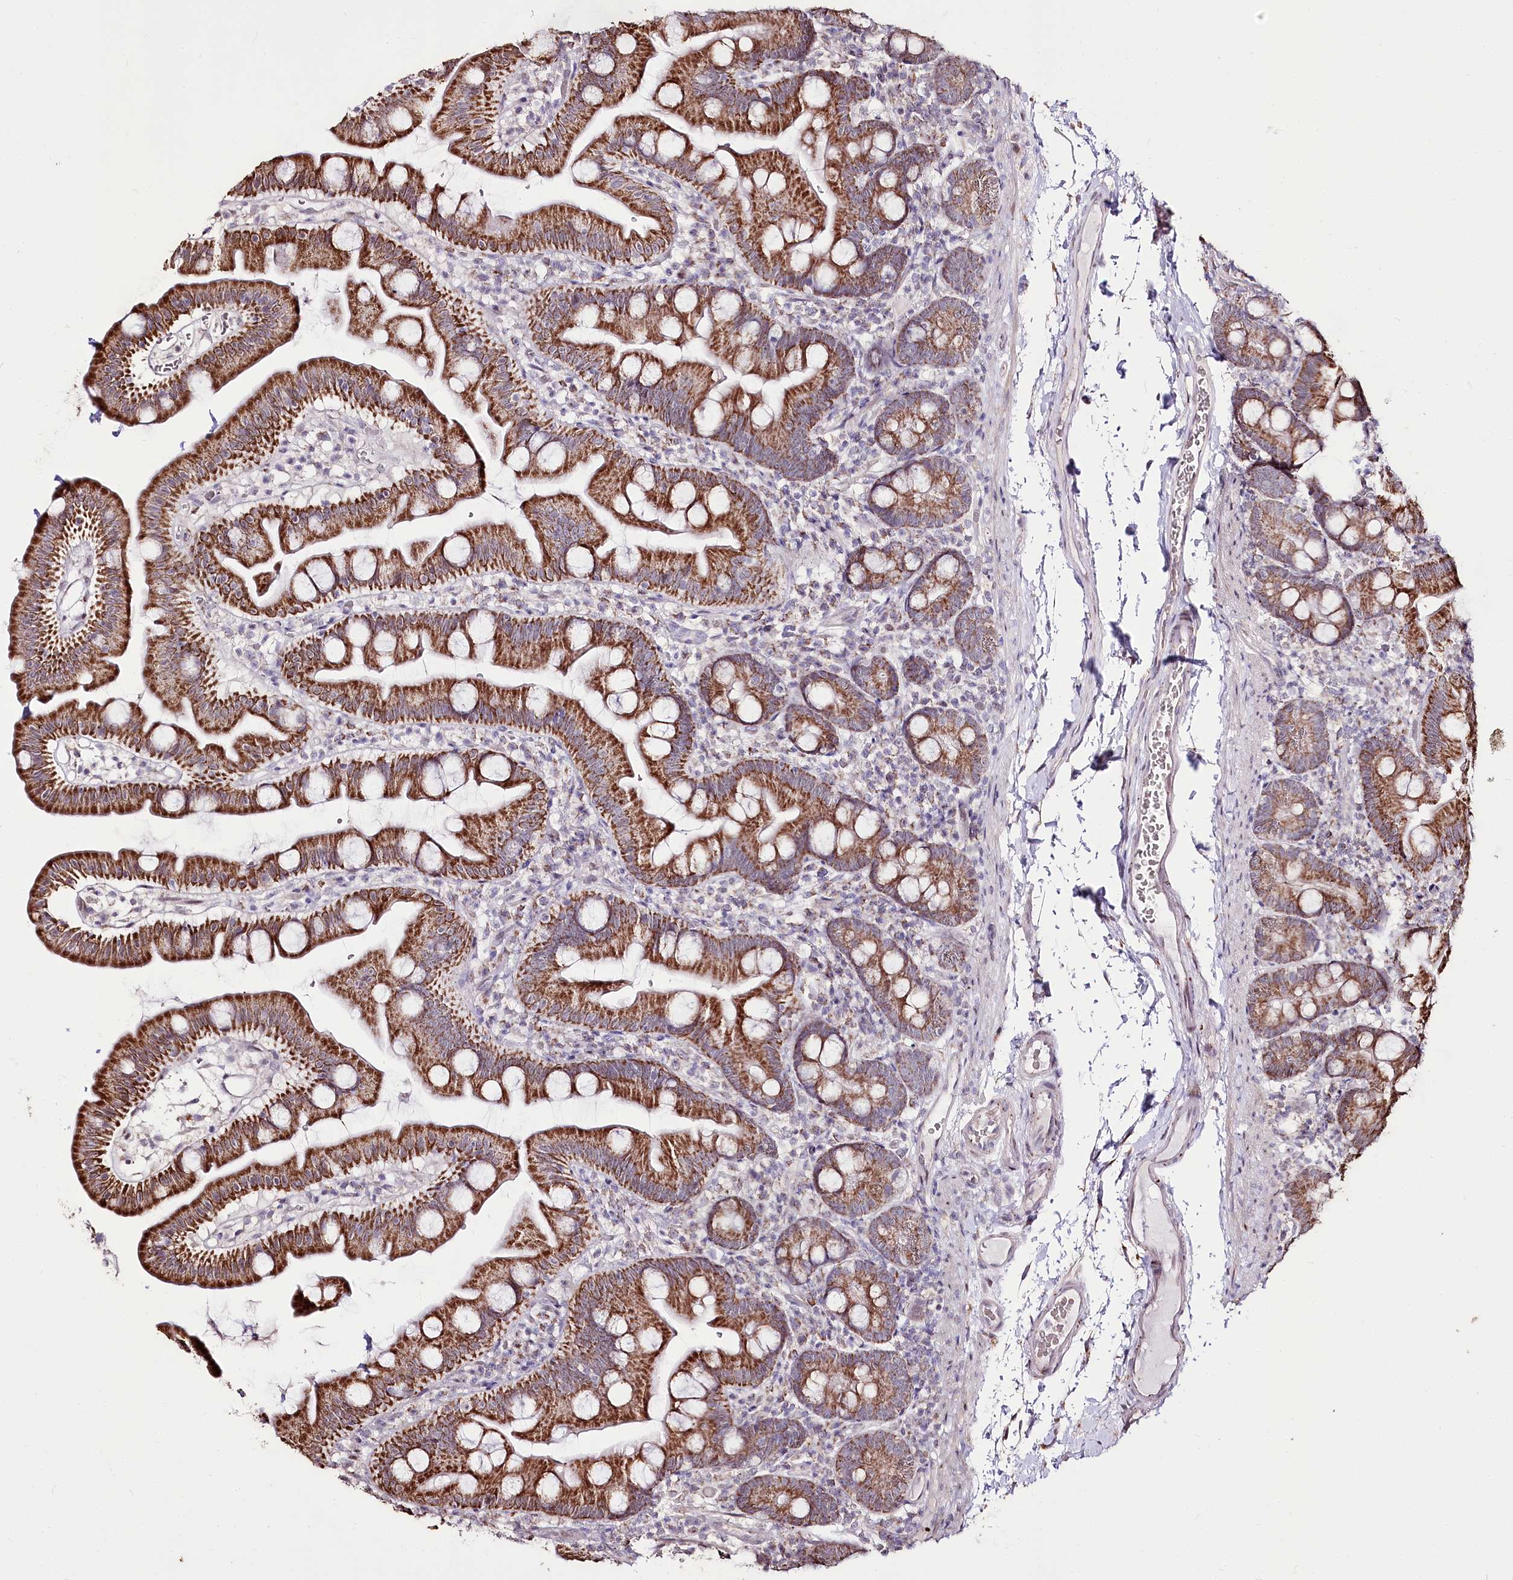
{"staining": {"intensity": "moderate", "quantity": ">75%", "location": "cytoplasmic/membranous"}, "tissue": "small intestine", "cell_type": "Glandular cells", "image_type": "normal", "snomed": [{"axis": "morphology", "description": "Normal tissue, NOS"}, {"axis": "topography", "description": "Small intestine"}], "caption": "Immunohistochemistry of unremarkable small intestine shows medium levels of moderate cytoplasmic/membranous expression in approximately >75% of glandular cells.", "gene": "CARD19", "patient": {"sex": "female", "age": 68}}